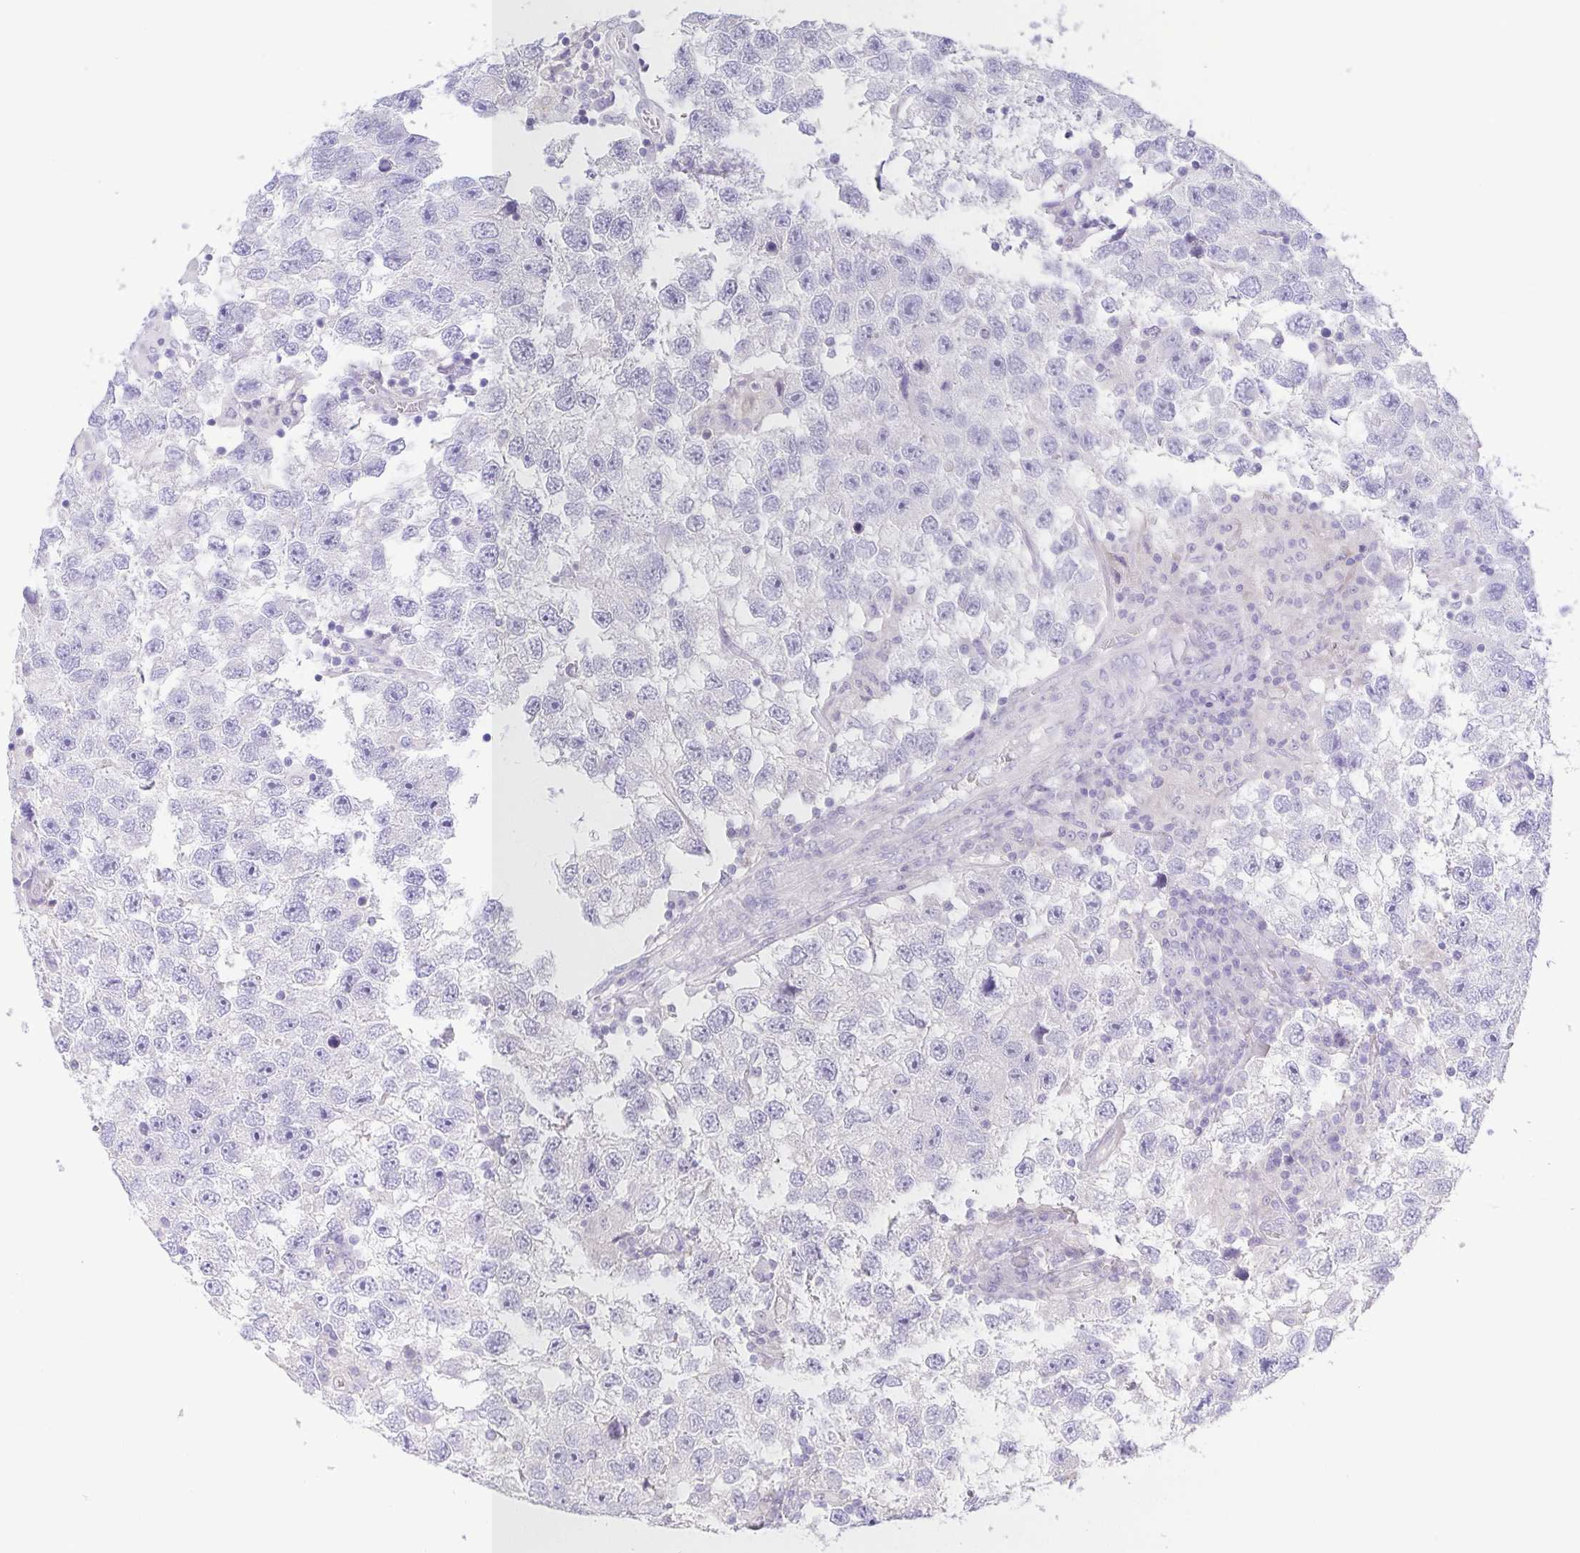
{"staining": {"intensity": "negative", "quantity": "none", "location": "none"}, "tissue": "testis cancer", "cell_type": "Tumor cells", "image_type": "cancer", "snomed": [{"axis": "morphology", "description": "Seminoma, NOS"}, {"axis": "topography", "description": "Testis"}], "caption": "Micrograph shows no protein positivity in tumor cells of testis cancer (seminoma) tissue.", "gene": "PKDREJ", "patient": {"sex": "male", "age": 26}}